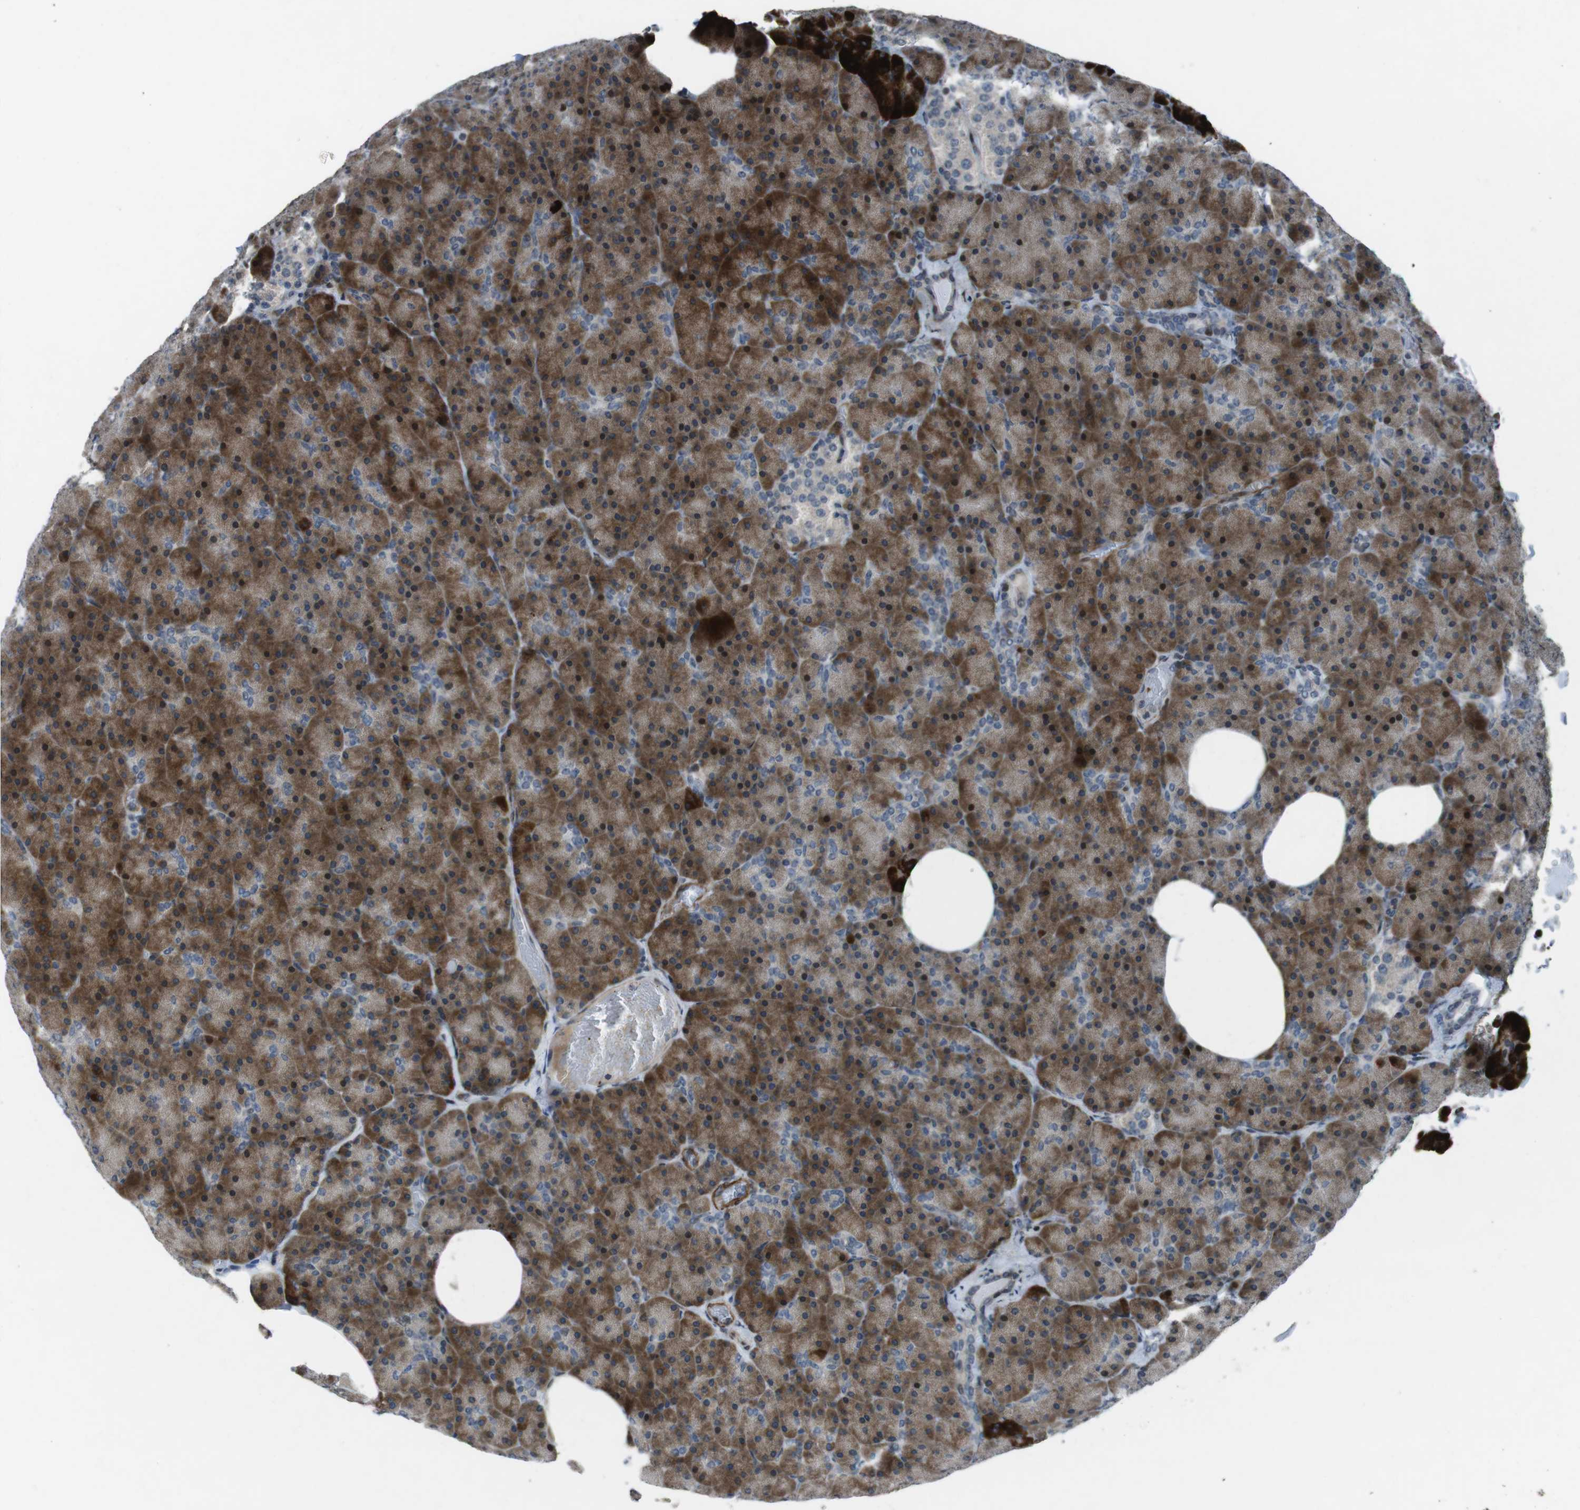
{"staining": {"intensity": "moderate", "quantity": ">75%", "location": "cytoplasmic/membranous,nuclear"}, "tissue": "pancreas", "cell_type": "Exocrine glandular cells", "image_type": "normal", "snomed": [{"axis": "morphology", "description": "Normal tissue, NOS"}, {"axis": "topography", "description": "Pancreas"}], "caption": "Protein expression analysis of normal pancreas displays moderate cytoplasmic/membranous,nuclear staining in about >75% of exocrine glandular cells. The staining was performed using DAB (3,3'-diaminobenzidine), with brown indicating positive protein expression. Nuclei are stained blue with hematoxylin.", "gene": "PBRM1", "patient": {"sex": "female", "age": 35}}